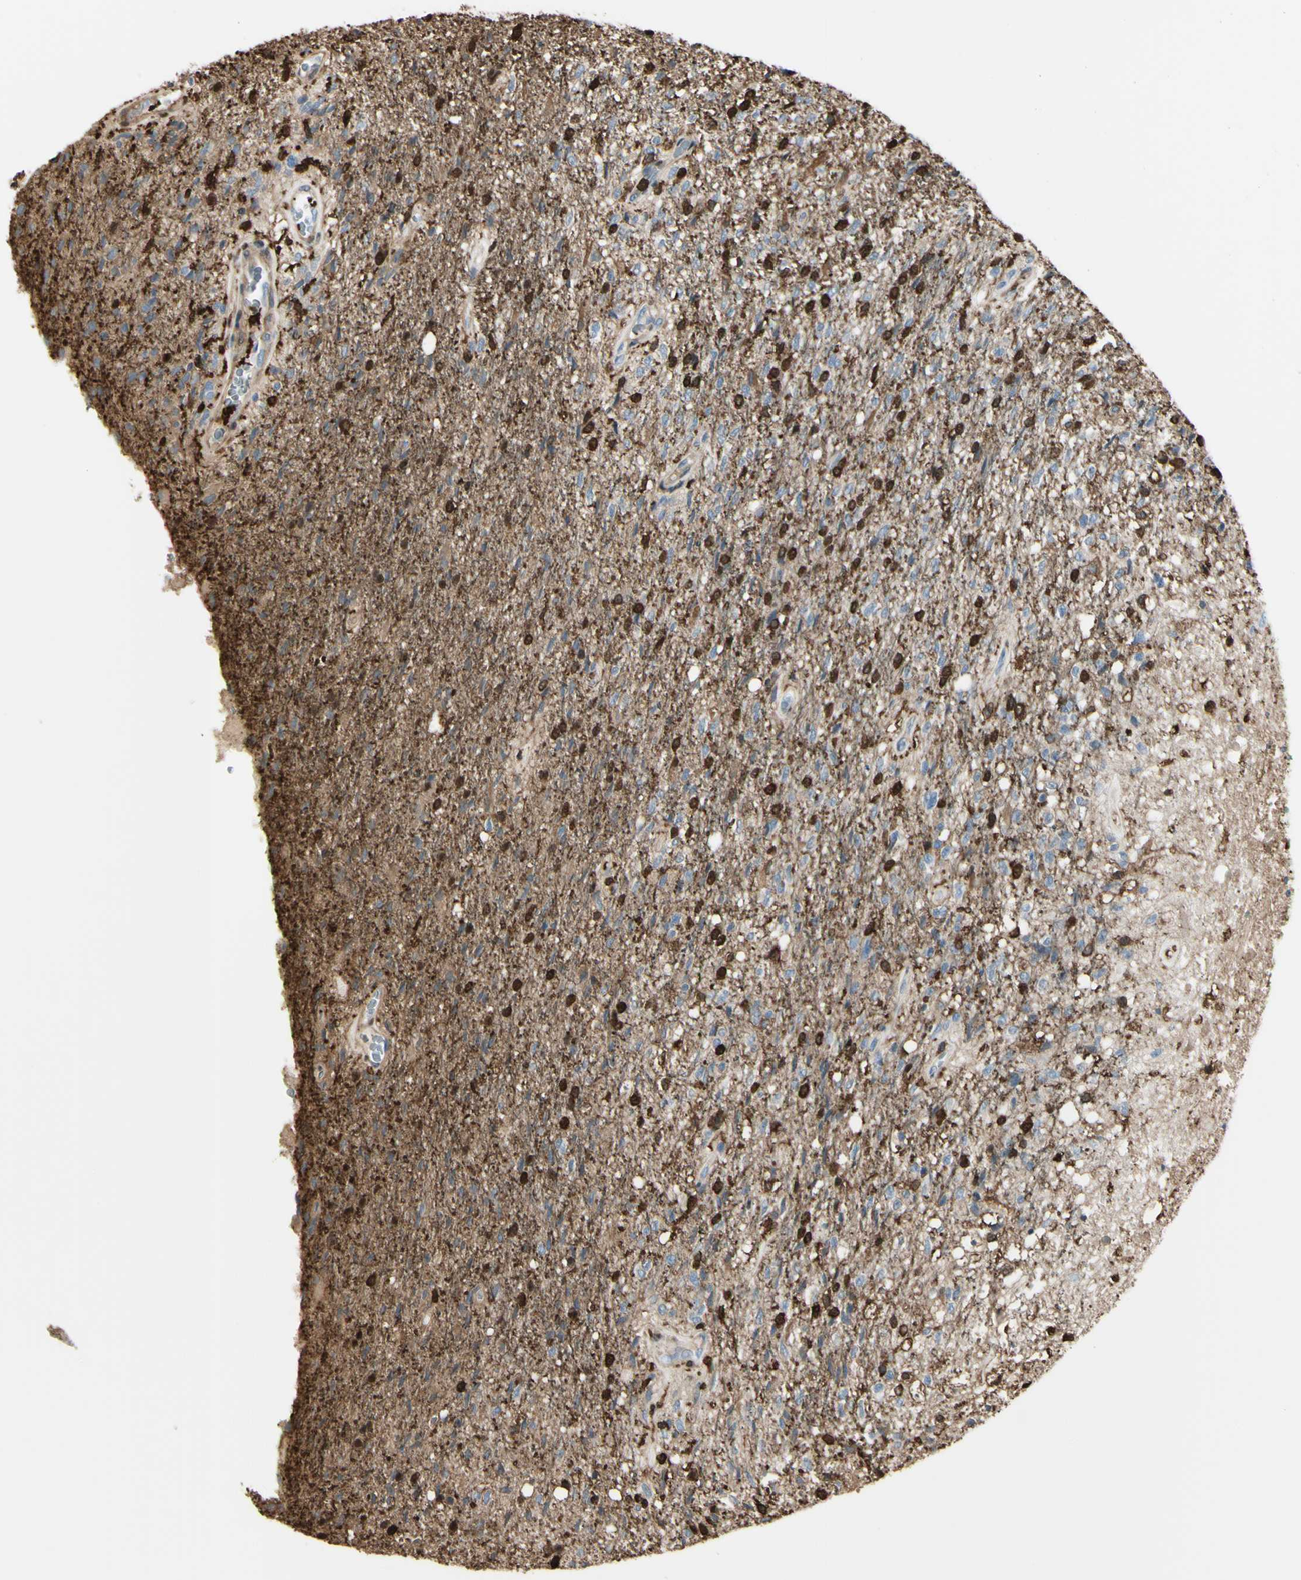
{"staining": {"intensity": "negative", "quantity": "none", "location": "none"}, "tissue": "glioma", "cell_type": "Tumor cells", "image_type": "cancer", "snomed": [{"axis": "morphology", "description": "Normal tissue, NOS"}, {"axis": "morphology", "description": "Glioma, malignant, High grade"}, {"axis": "topography", "description": "Cerebral cortex"}], "caption": "IHC image of malignant glioma (high-grade) stained for a protein (brown), which displays no expression in tumor cells.", "gene": "GSN", "patient": {"sex": "male", "age": 77}}